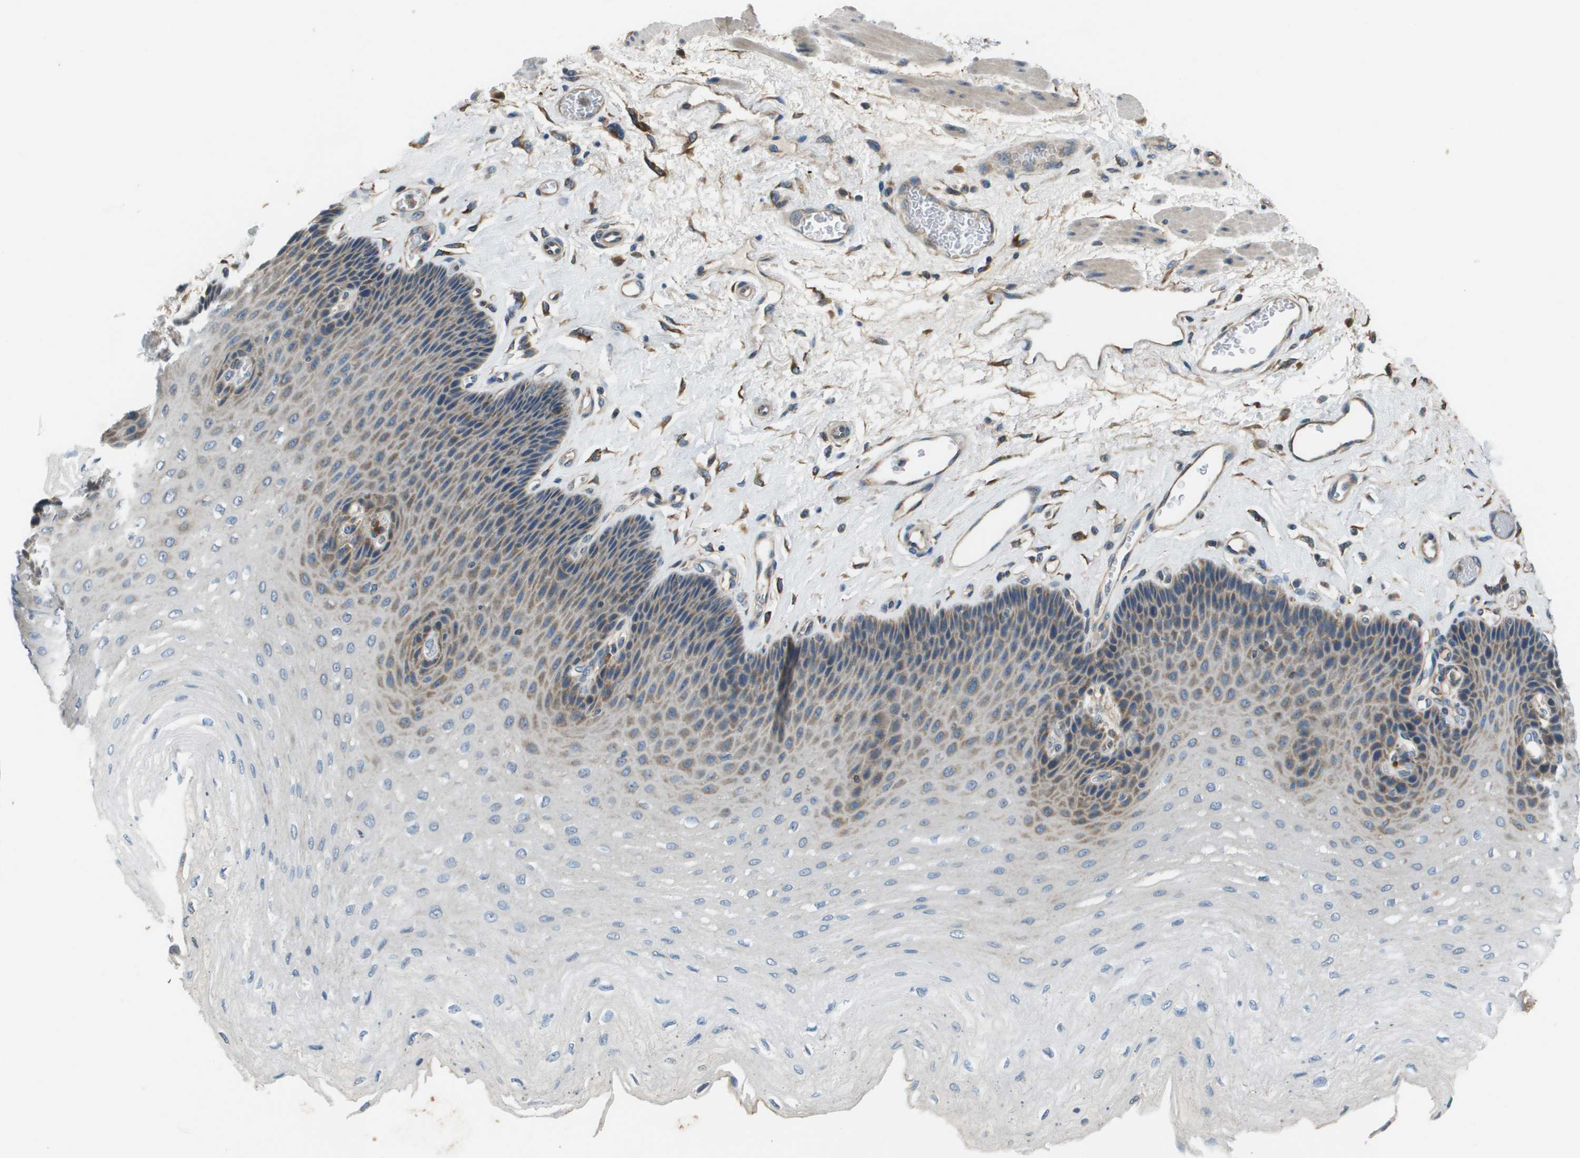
{"staining": {"intensity": "moderate", "quantity": "25%-75%", "location": "cytoplasmic/membranous"}, "tissue": "esophagus", "cell_type": "Squamous epithelial cells", "image_type": "normal", "snomed": [{"axis": "morphology", "description": "Normal tissue, NOS"}, {"axis": "topography", "description": "Esophagus"}], "caption": "The photomicrograph reveals immunohistochemical staining of normal esophagus. There is moderate cytoplasmic/membranous staining is seen in about 25%-75% of squamous epithelial cells. The staining was performed using DAB (3,3'-diaminobenzidine), with brown indicating positive protein expression. Nuclei are stained blue with hematoxylin.", "gene": "SAMSN1", "patient": {"sex": "female", "age": 72}}